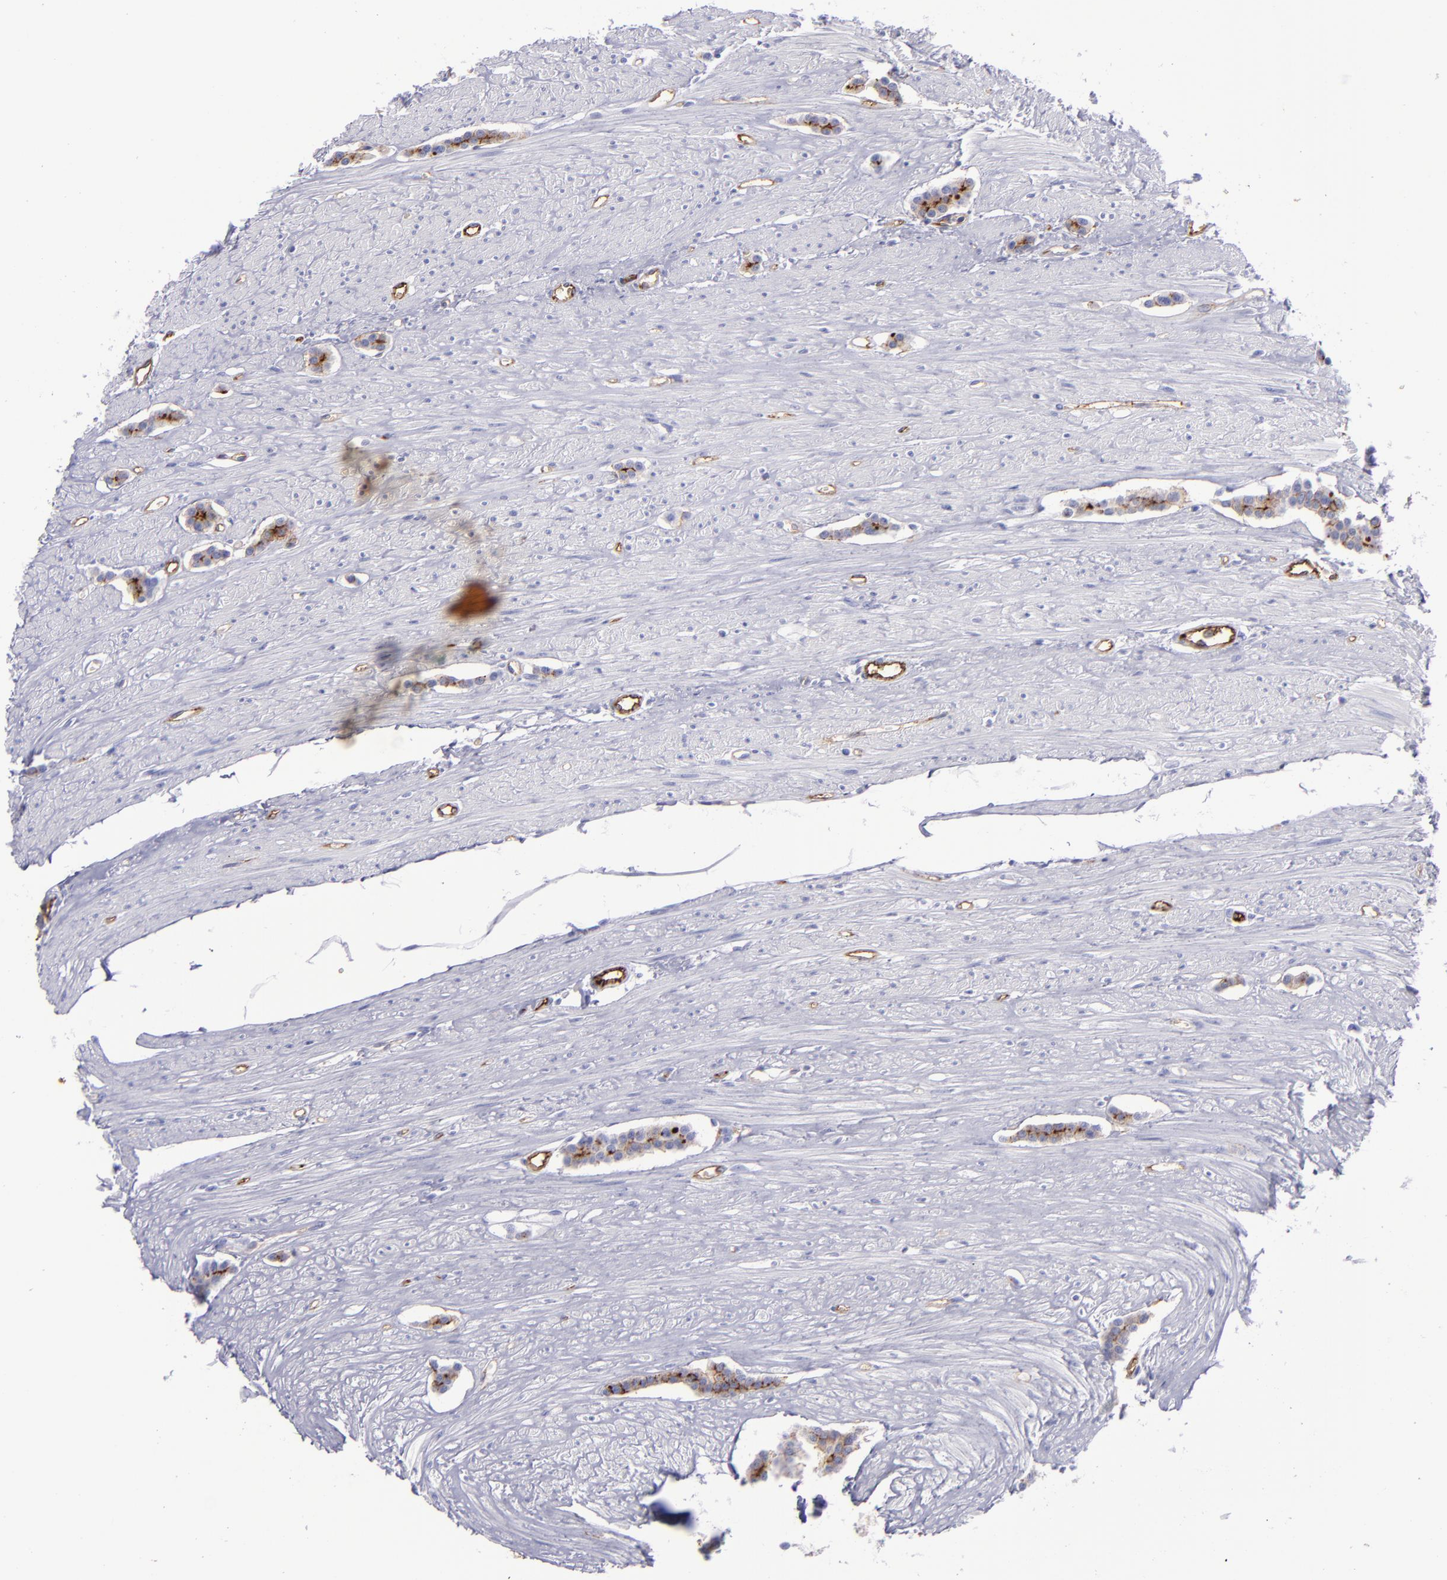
{"staining": {"intensity": "moderate", "quantity": ">75%", "location": "cytoplasmic/membranous"}, "tissue": "carcinoid", "cell_type": "Tumor cells", "image_type": "cancer", "snomed": [{"axis": "morphology", "description": "Carcinoid, malignant, NOS"}, {"axis": "topography", "description": "Small intestine"}], "caption": "IHC micrograph of neoplastic tissue: carcinoid stained using immunohistochemistry displays medium levels of moderate protein expression localized specifically in the cytoplasmic/membranous of tumor cells, appearing as a cytoplasmic/membranous brown color.", "gene": "ACE", "patient": {"sex": "male", "age": 60}}